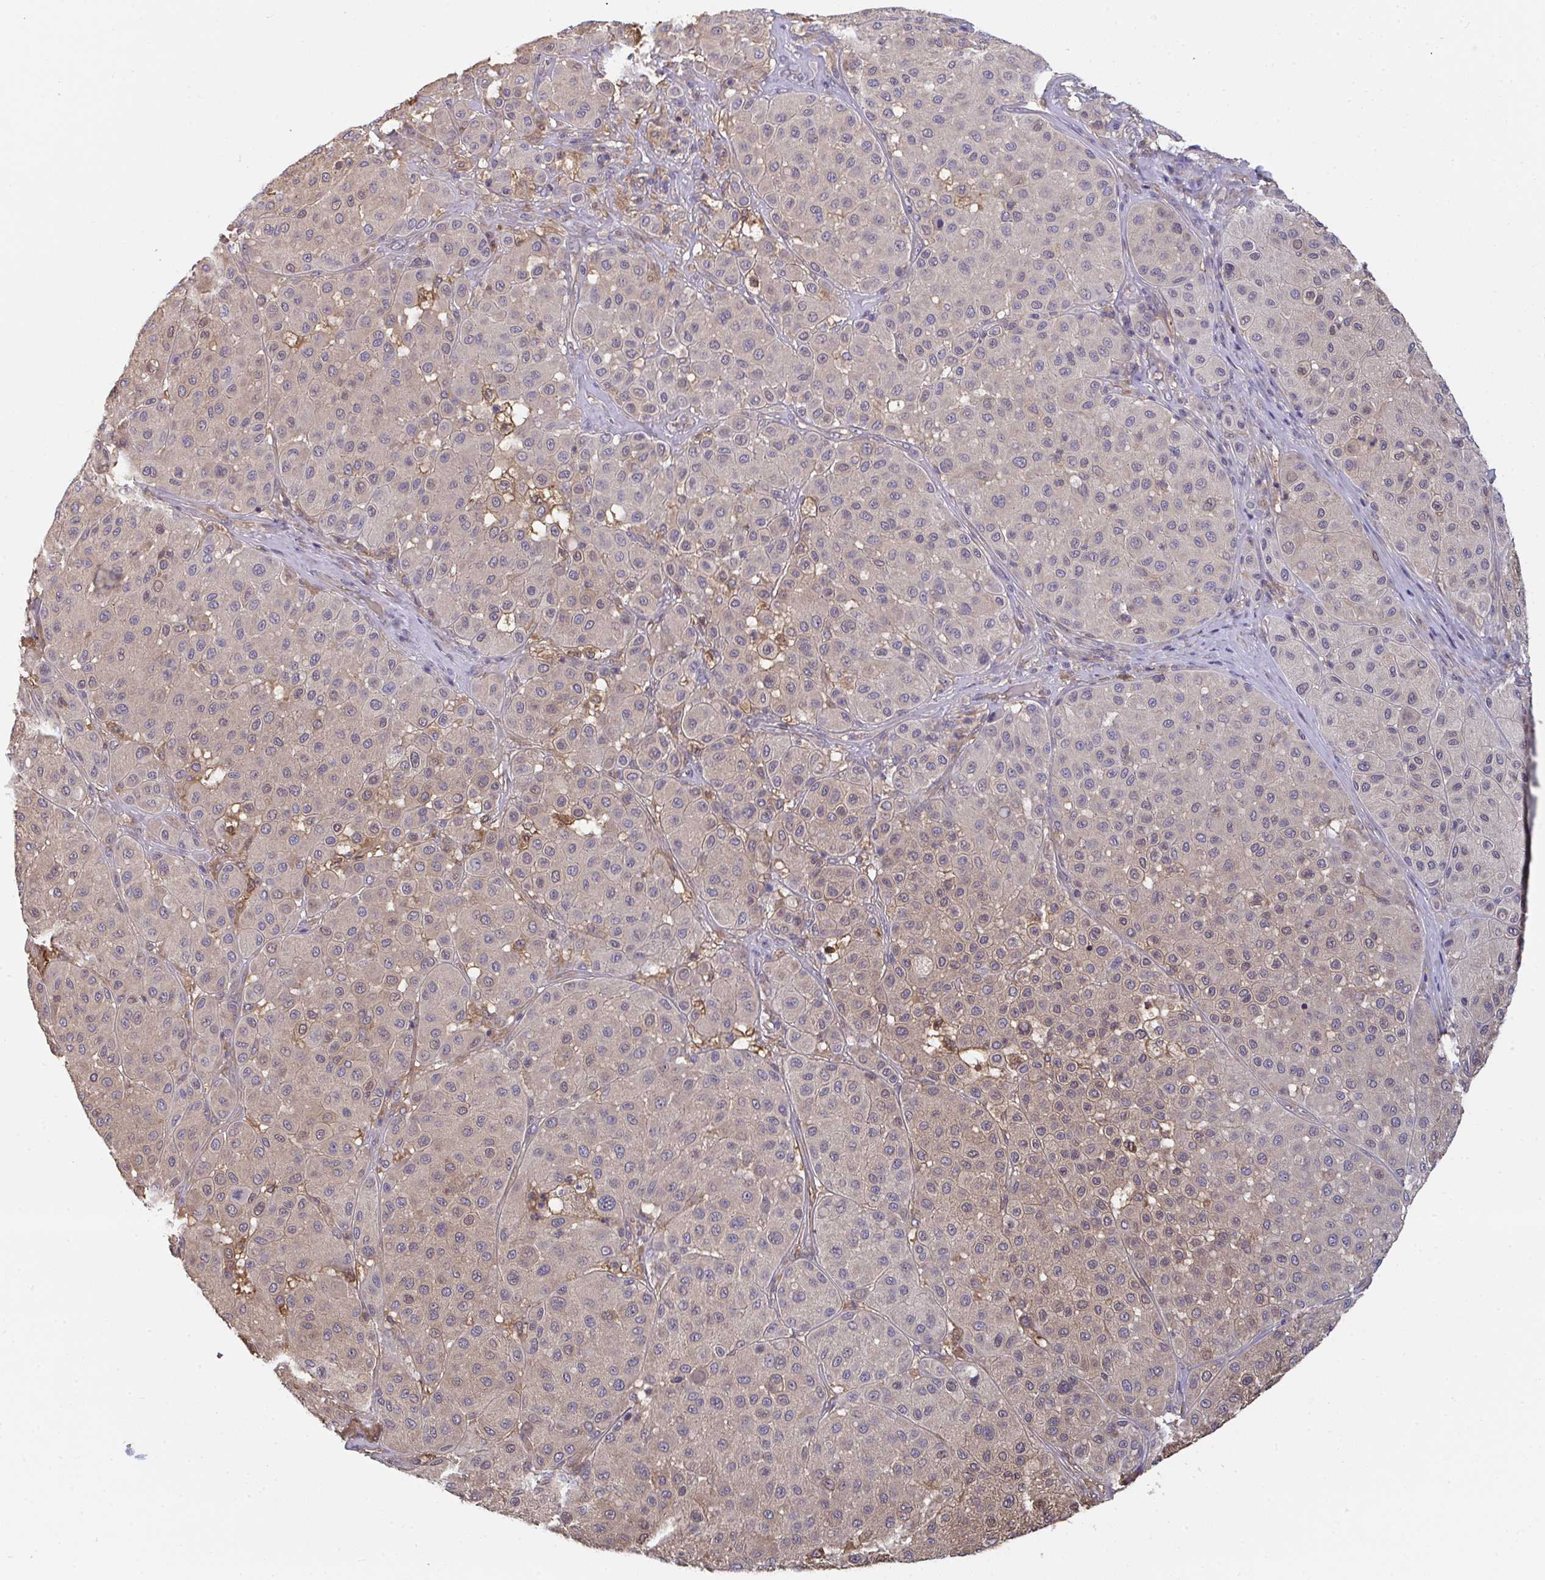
{"staining": {"intensity": "moderate", "quantity": "<25%", "location": "cytoplasmic/membranous,nuclear"}, "tissue": "melanoma", "cell_type": "Tumor cells", "image_type": "cancer", "snomed": [{"axis": "morphology", "description": "Malignant melanoma, Metastatic site"}, {"axis": "topography", "description": "Smooth muscle"}], "caption": "This is a photomicrograph of immunohistochemistry staining of malignant melanoma (metastatic site), which shows moderate expression in the cytoplasmic/membranous and nuclear of tumor cells.", "gene": "TTC9C", "patient": {"sex": "male", "age": 41}}